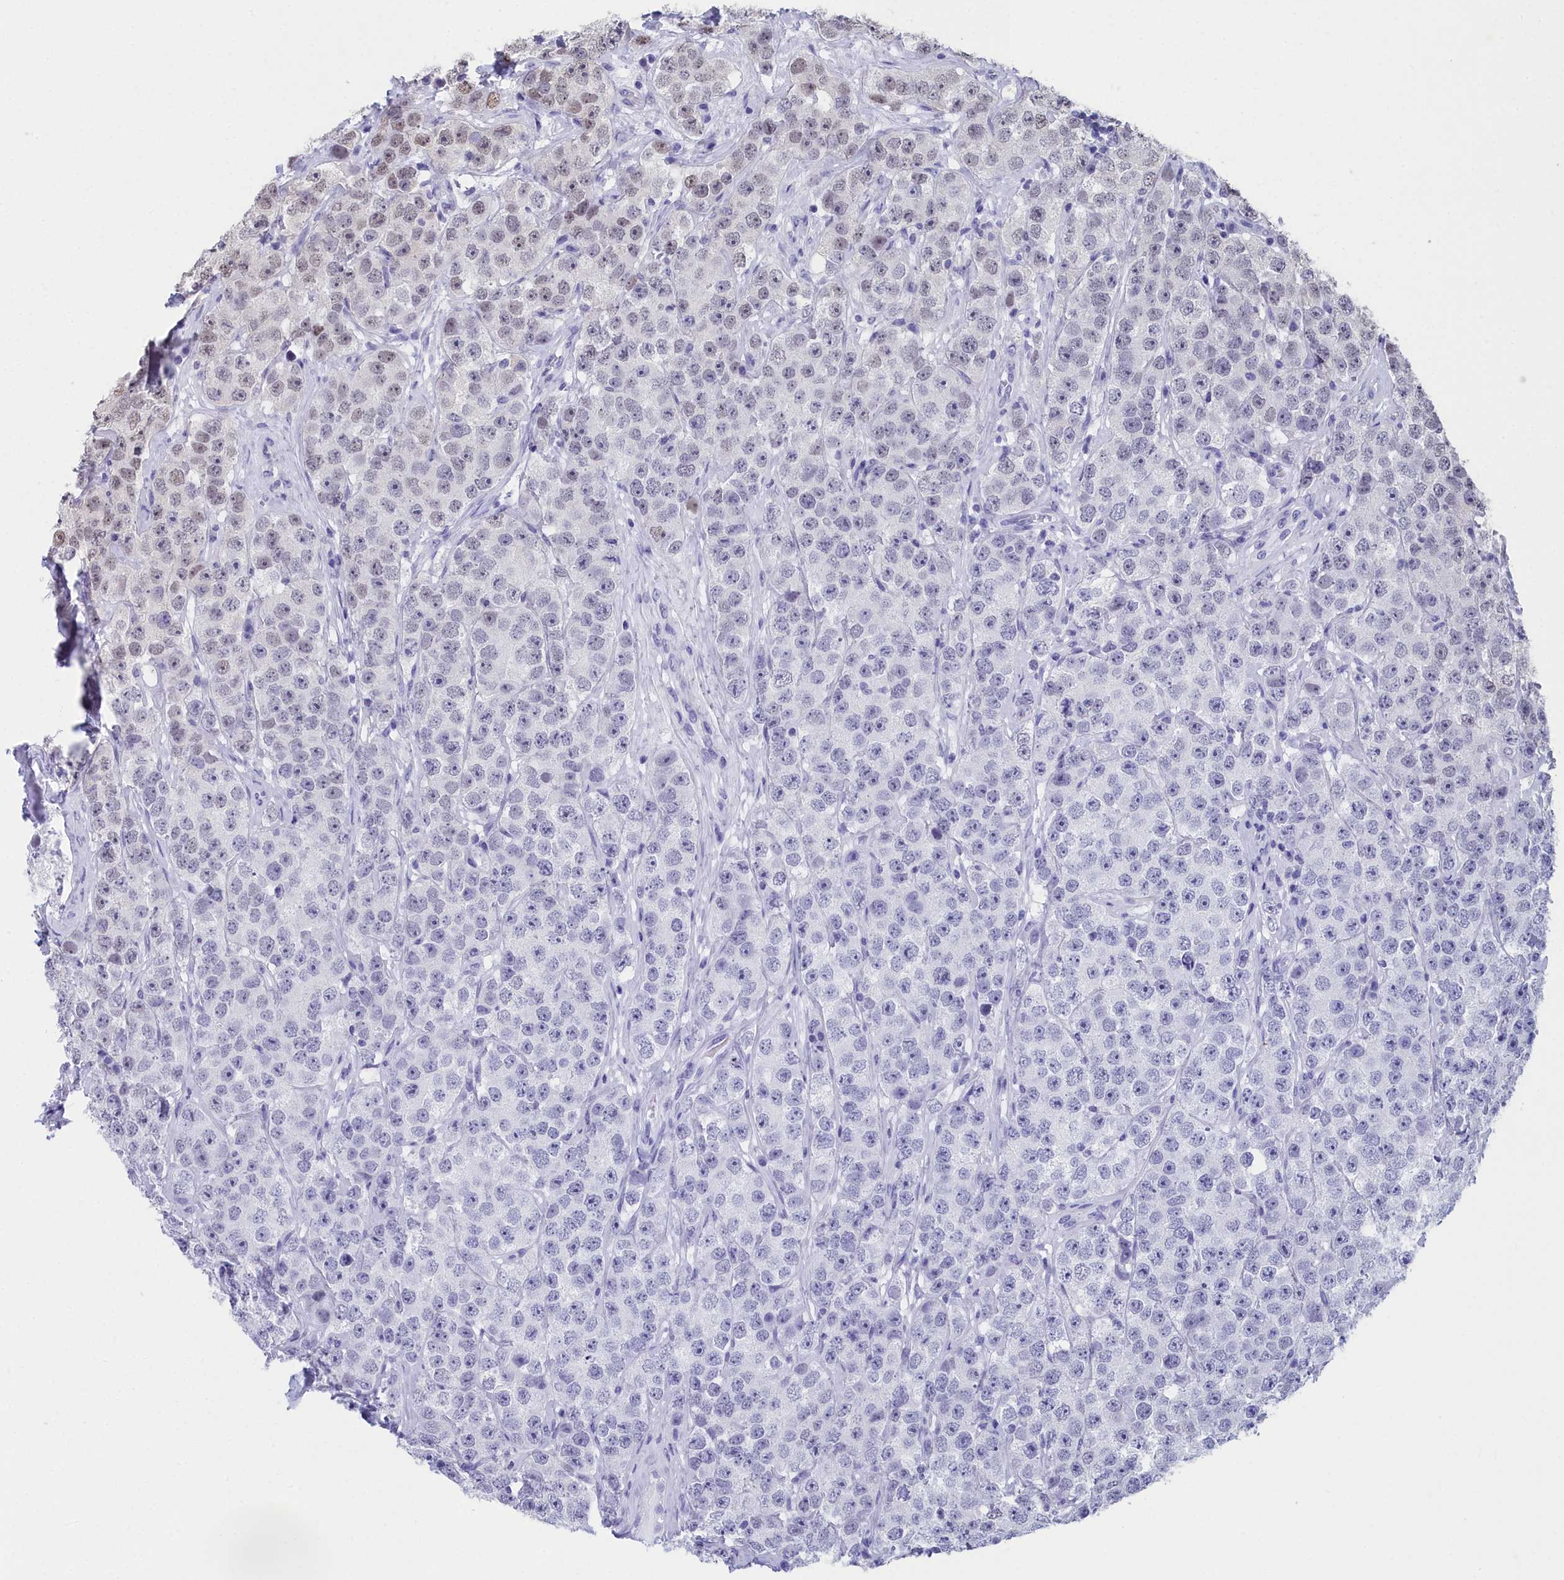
{"staining": {"intensity": "weak", "quantity": "<25%", "location": "nuclear"}, "tissue": "testis cancer", "cell_type": "Tumor cells", "image_type": "cancer", "snomed": [{"axis": "morphology", "description": "Seminoma, NOS"}, {"axis": "topography", "description": "Testis"}], "caption": "High magnification brightfield microscopy of testis cancer (seminoma) stained with DAB (3,3'-diaminobenzidine) (brown) and counterstained with hematoxylin (blue): tumor cells show no significant staining.", "gene": "CCDC97", "patient": {"sex": "male", "age": 28}}